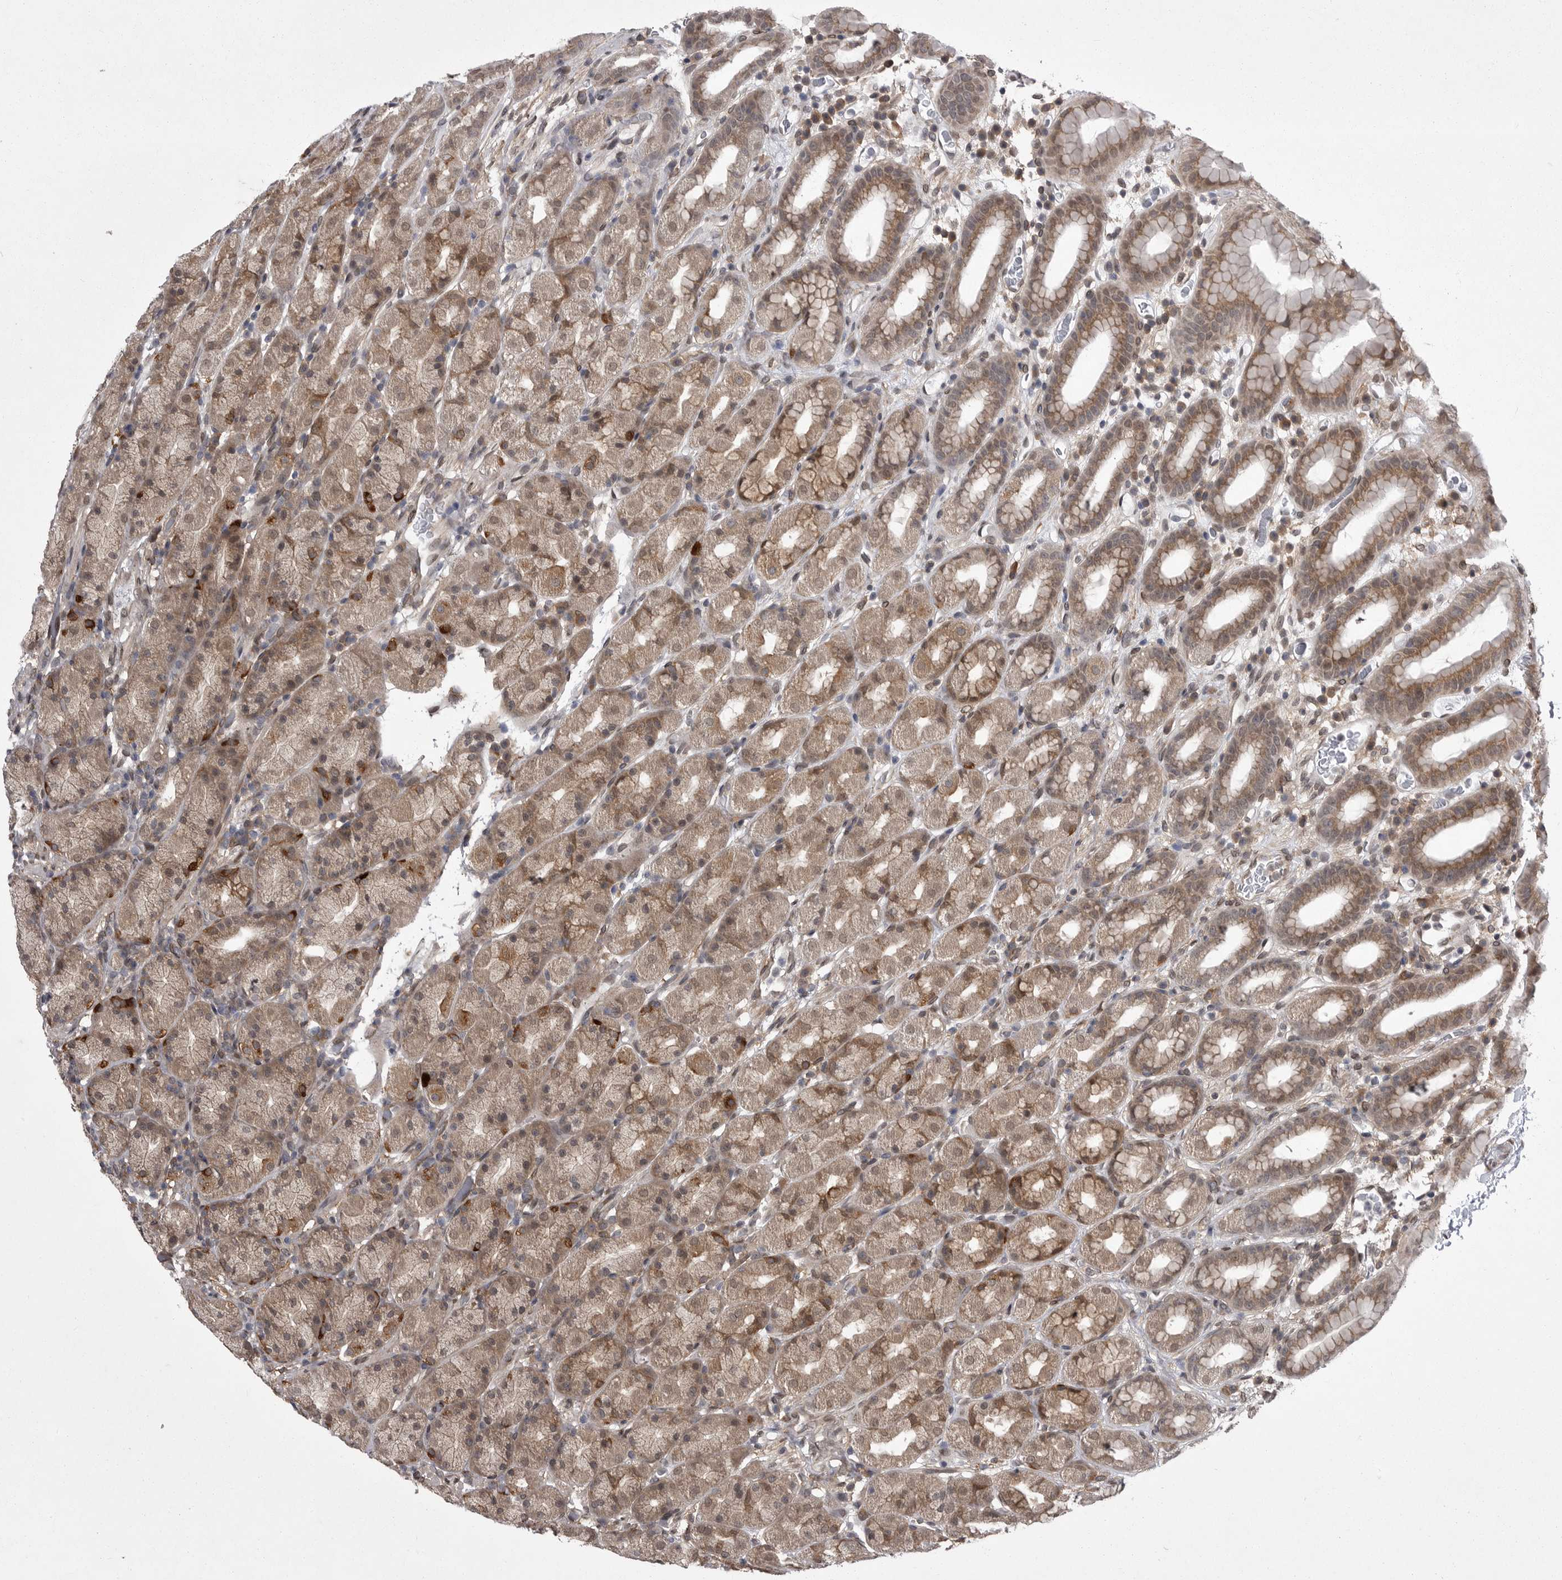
{"staining": {"intensity": "moderate", "quantity": ">75%", "location": "cytoplasmic/membranous,nuclear"}, "tissue": "stomach", "cell_type": "Glandular cells", "image_type": "normal", "snomed": [{"axis": "morphology", "description": "Normal tissue, NOS"}, {"axis": "topography", "description": "Stomach, upper"}], "caption": "Immunohistochemistry micrograph of normal human stomach stained for a protein (brown), which displays medium levels of moderate cytoplasmic/membranous,nuclear staining in approximately >75% of glandular cells.", "gene": "ABL1", "patient": {"sex": "male", "age": 68}}